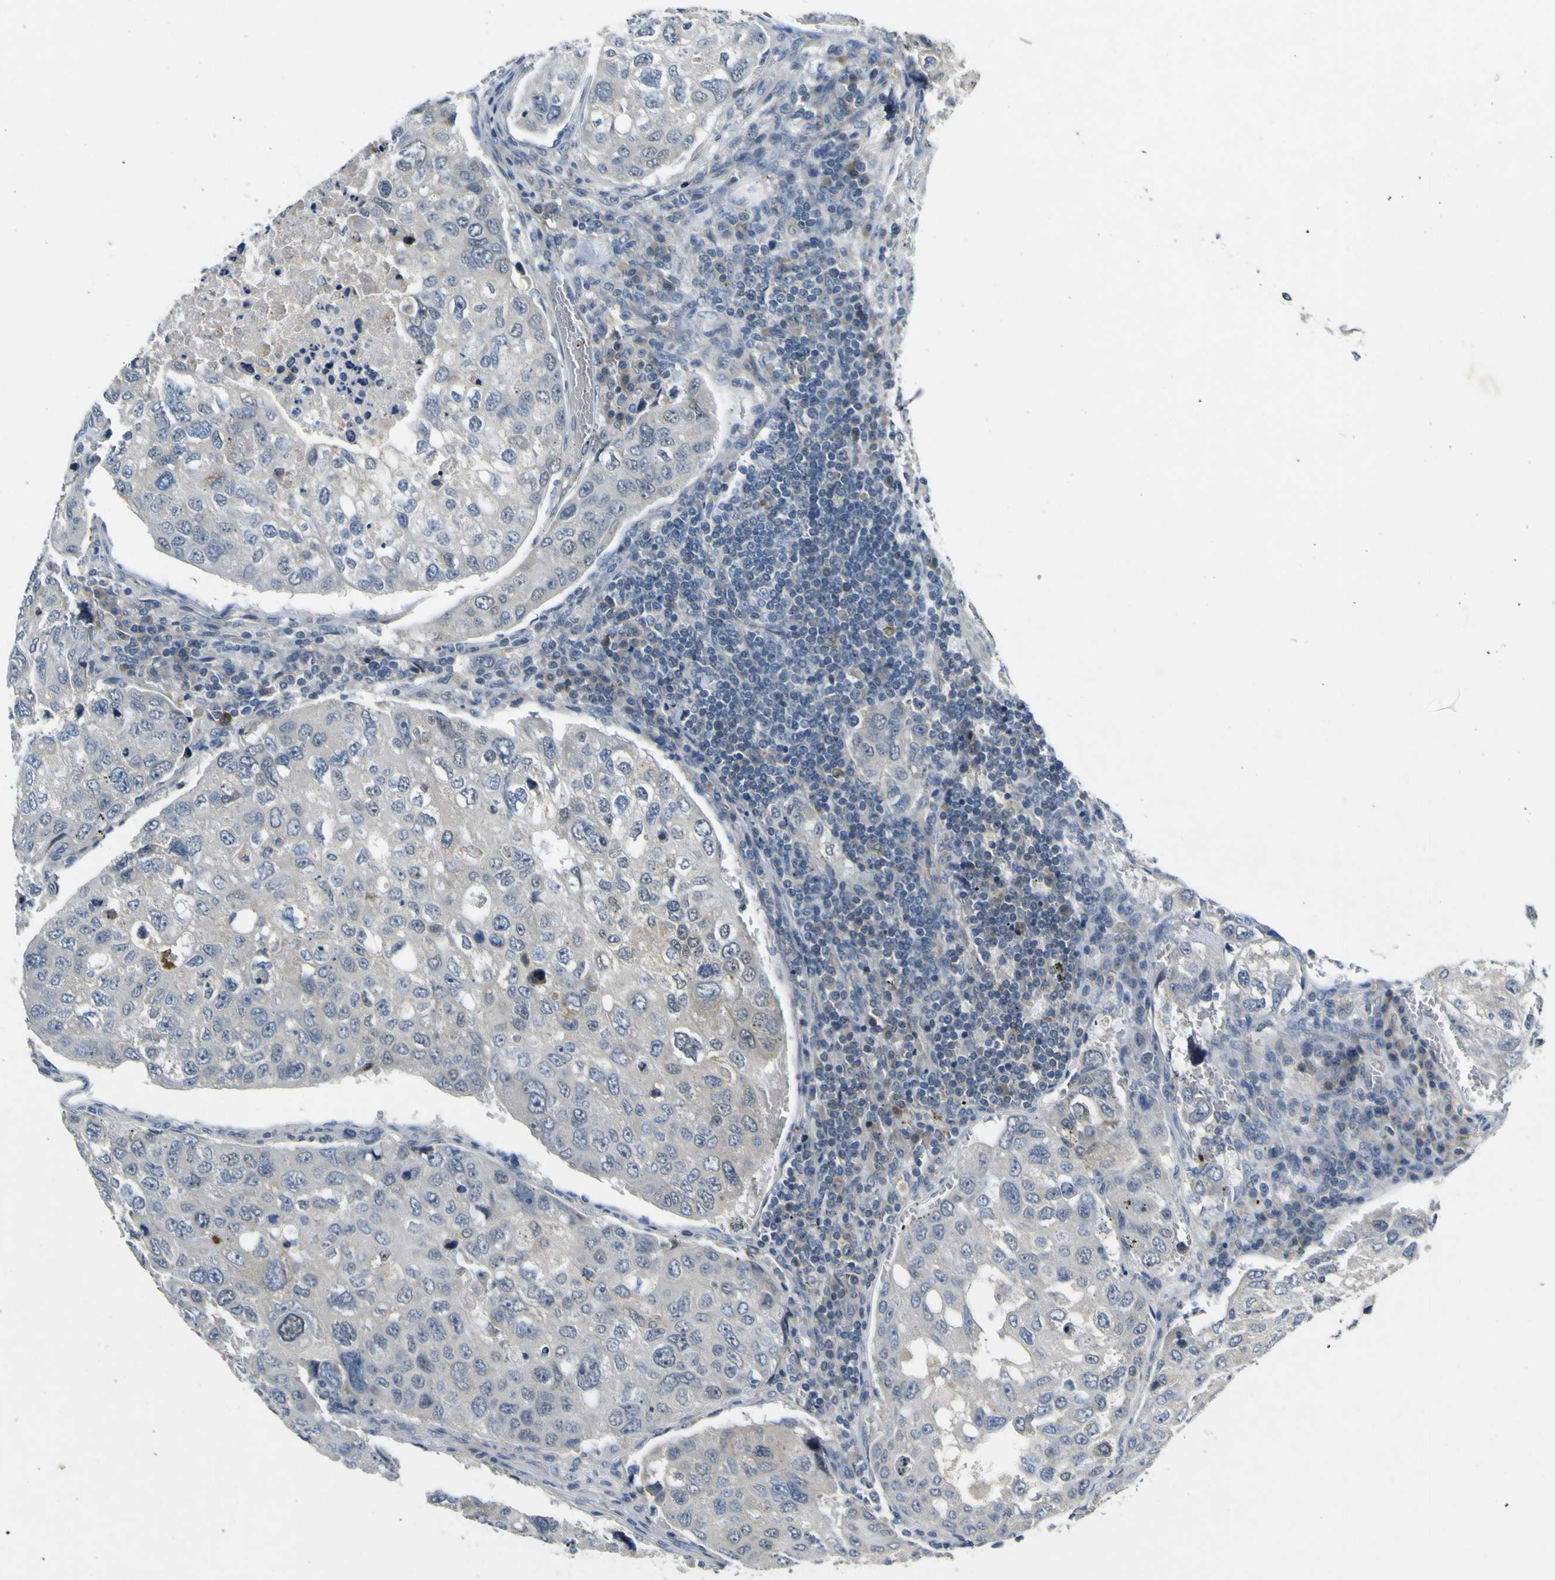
{"staining": {"intensity": "negative", "quantity": "none", "location": "none"}, "tissue": "urothelial cancer", "cell_type": "Tumor cells", "image_type": "cancer", "snomed": [{"axis": "morphology", "description": "Urothelial carcinoma, High grade"}, {"axis": "topography", "description": "Lymph node"}, {"axis": "topography", "description": "Urinary bladder"}], "caption": "A high-resolution image shows immunohistochemistry staining of urothelial carcinoma (high-grade), which demonstrates no significant positivity in tumor cells. The staining was performed using DAB to visualize the protein expression in brown, while the nuclei were stained in blue with hematoxylin (Magnification: 20x).", "gene": "LDLR", "patient": {"sex": "male", "age": 51}}